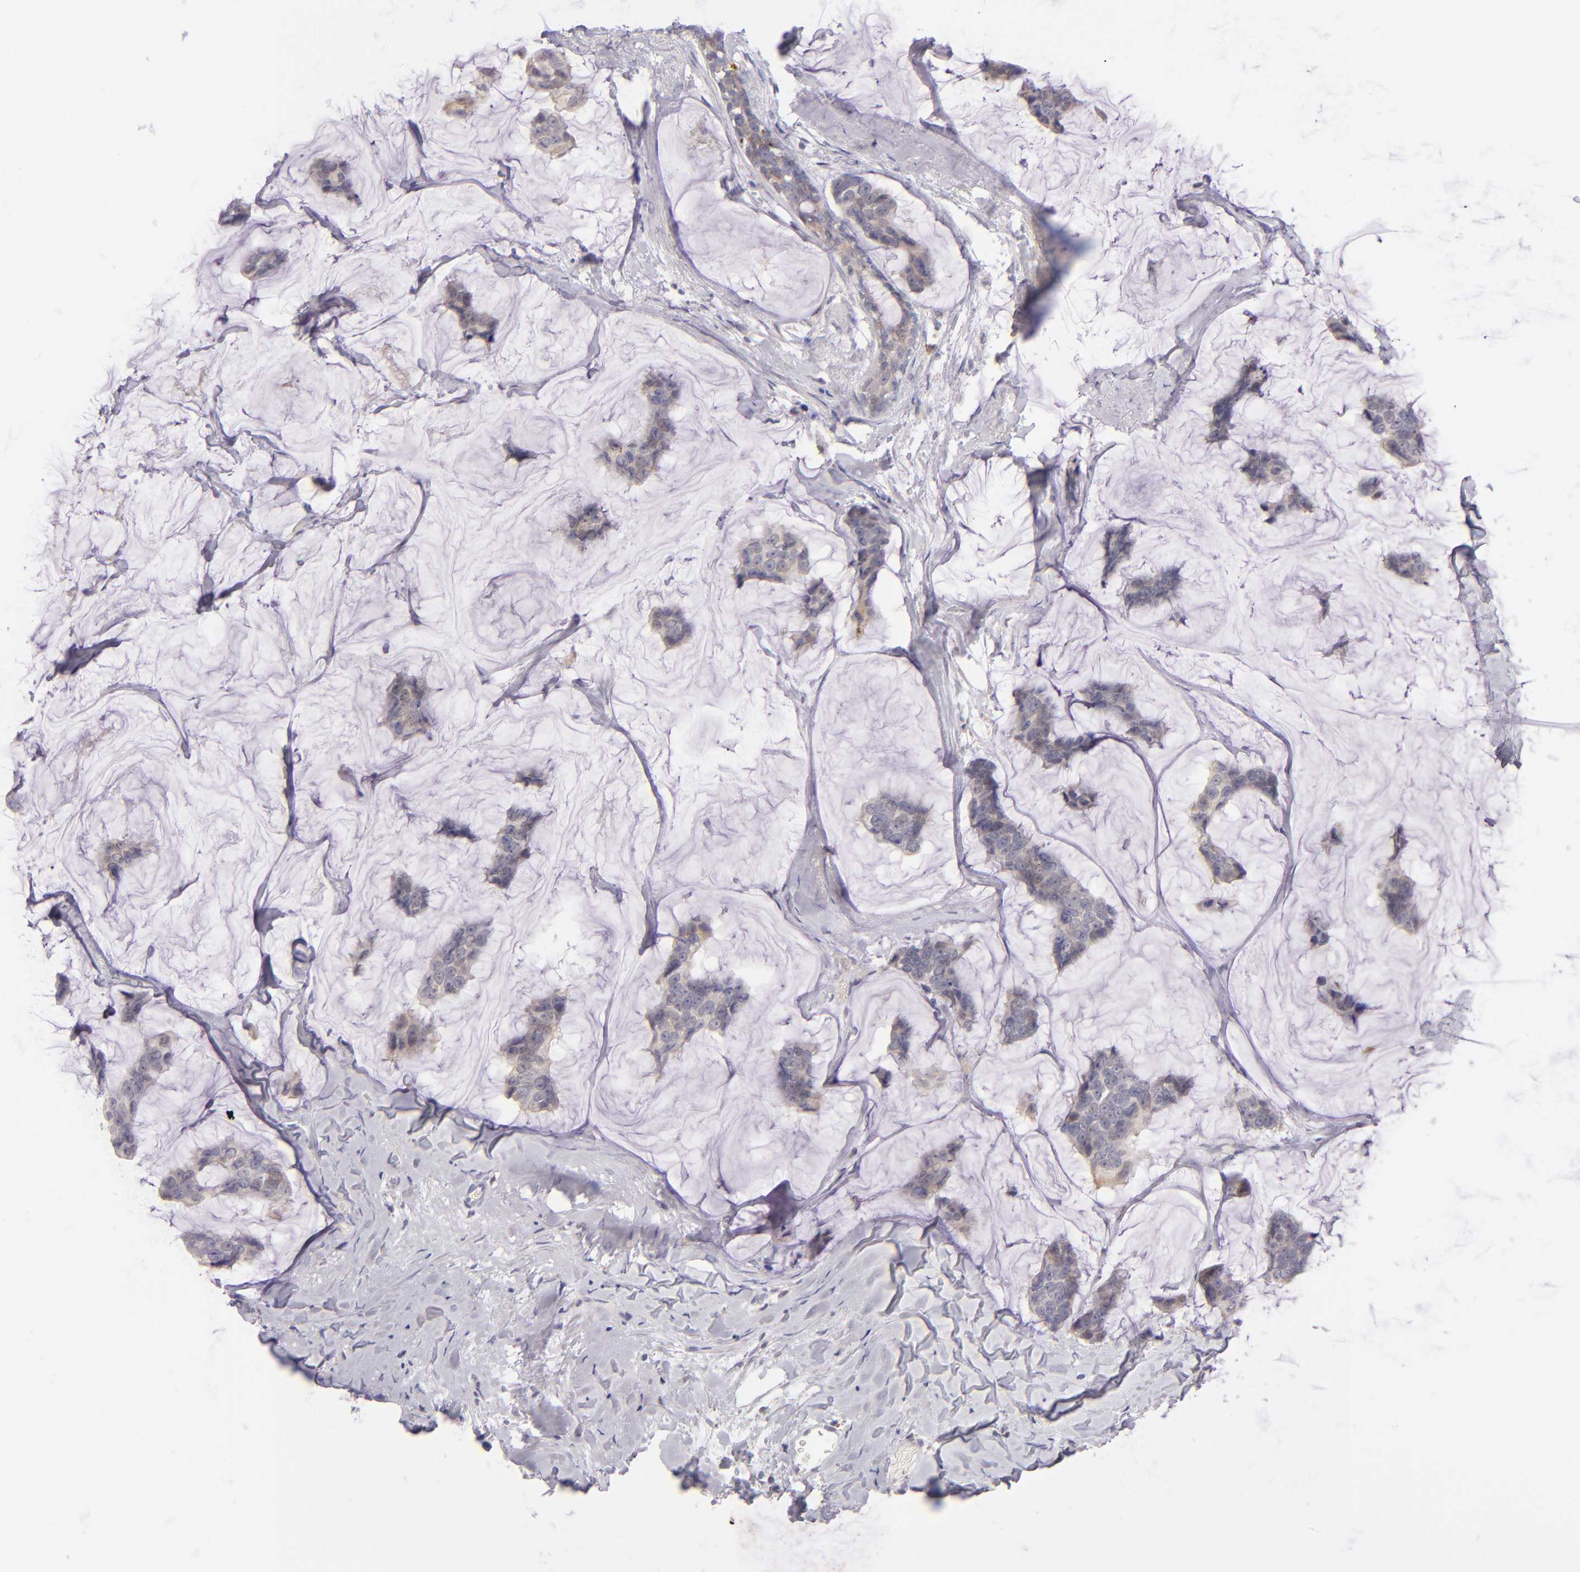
{"staining": {"intensity": "weak", "quantity": ">75%", "location": "cytoplasmic/membranous"}, "tissue": "breast cancer", "cell_type": "Tumor cells", "image_type": "cancer", "snomed": [{"axis": "morphology", "description": "Normal tissue, NOS"}, {"axis": "morphology", "description": "Duct carcinoma"}, {"axis": "topography", "description": "Breast"}], "caption": "Protein staining of infiltrating ductal carcinoma (breast) tissue shows weak cytoplasmic/membranous positivity in about >75% of tumor cells.", "gene": "TRAF3", "patient": {"sex": "female", "age": 50}}